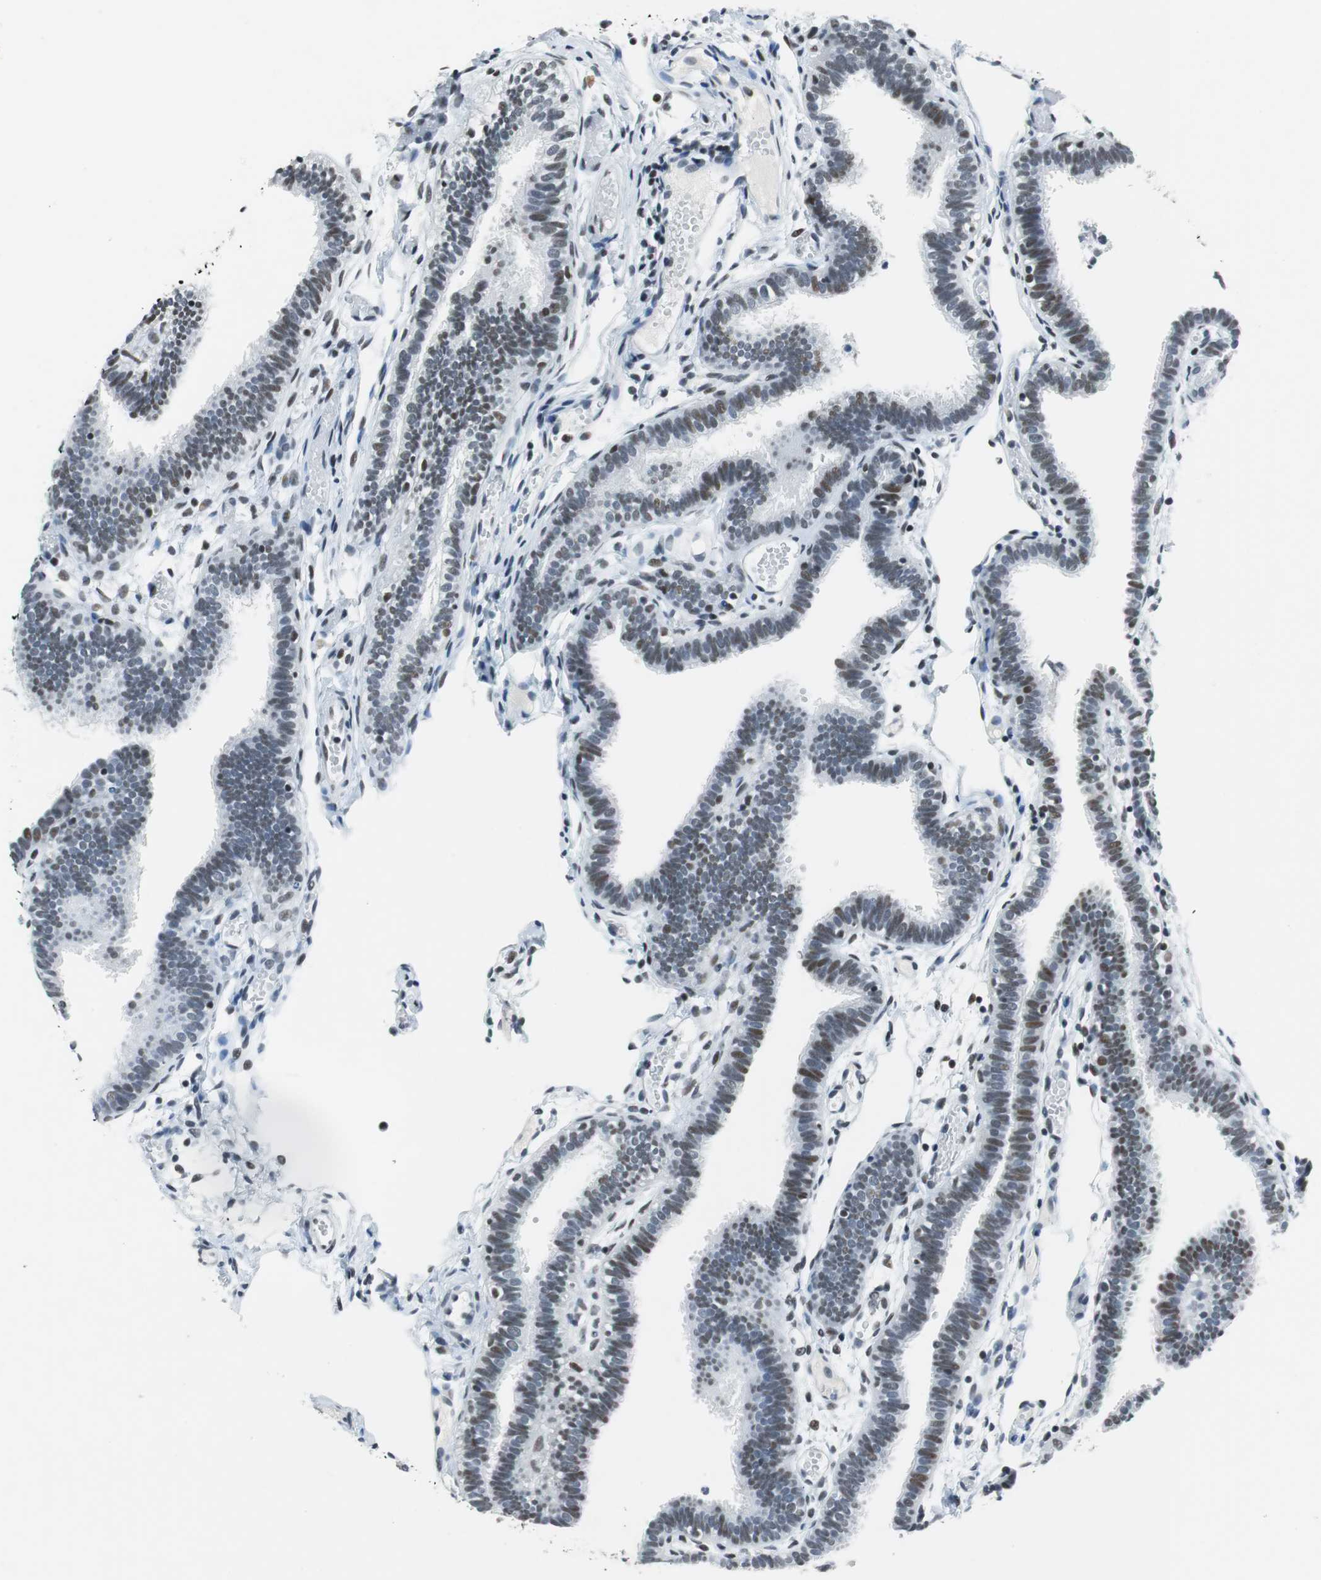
{"staining": {"intensity": "weak", "quantity": "<25%", "location": "nuclear"}, "tissue": "fallopian tube", "cell_type": "Glandular cells", "image_type": "normal", "snomed": [{"axis": "morphology", "description": "Normal tissue, NOS"}, {"axis": "topography", "description": "Fallopian tube"}], "caption": "Fallopian tube stained for a protein using immunohistochemistry (IHC) exhibits no staining glandular cells.", "gene": "HDAC3", "patient": {"sex": "female", "age": 29}}